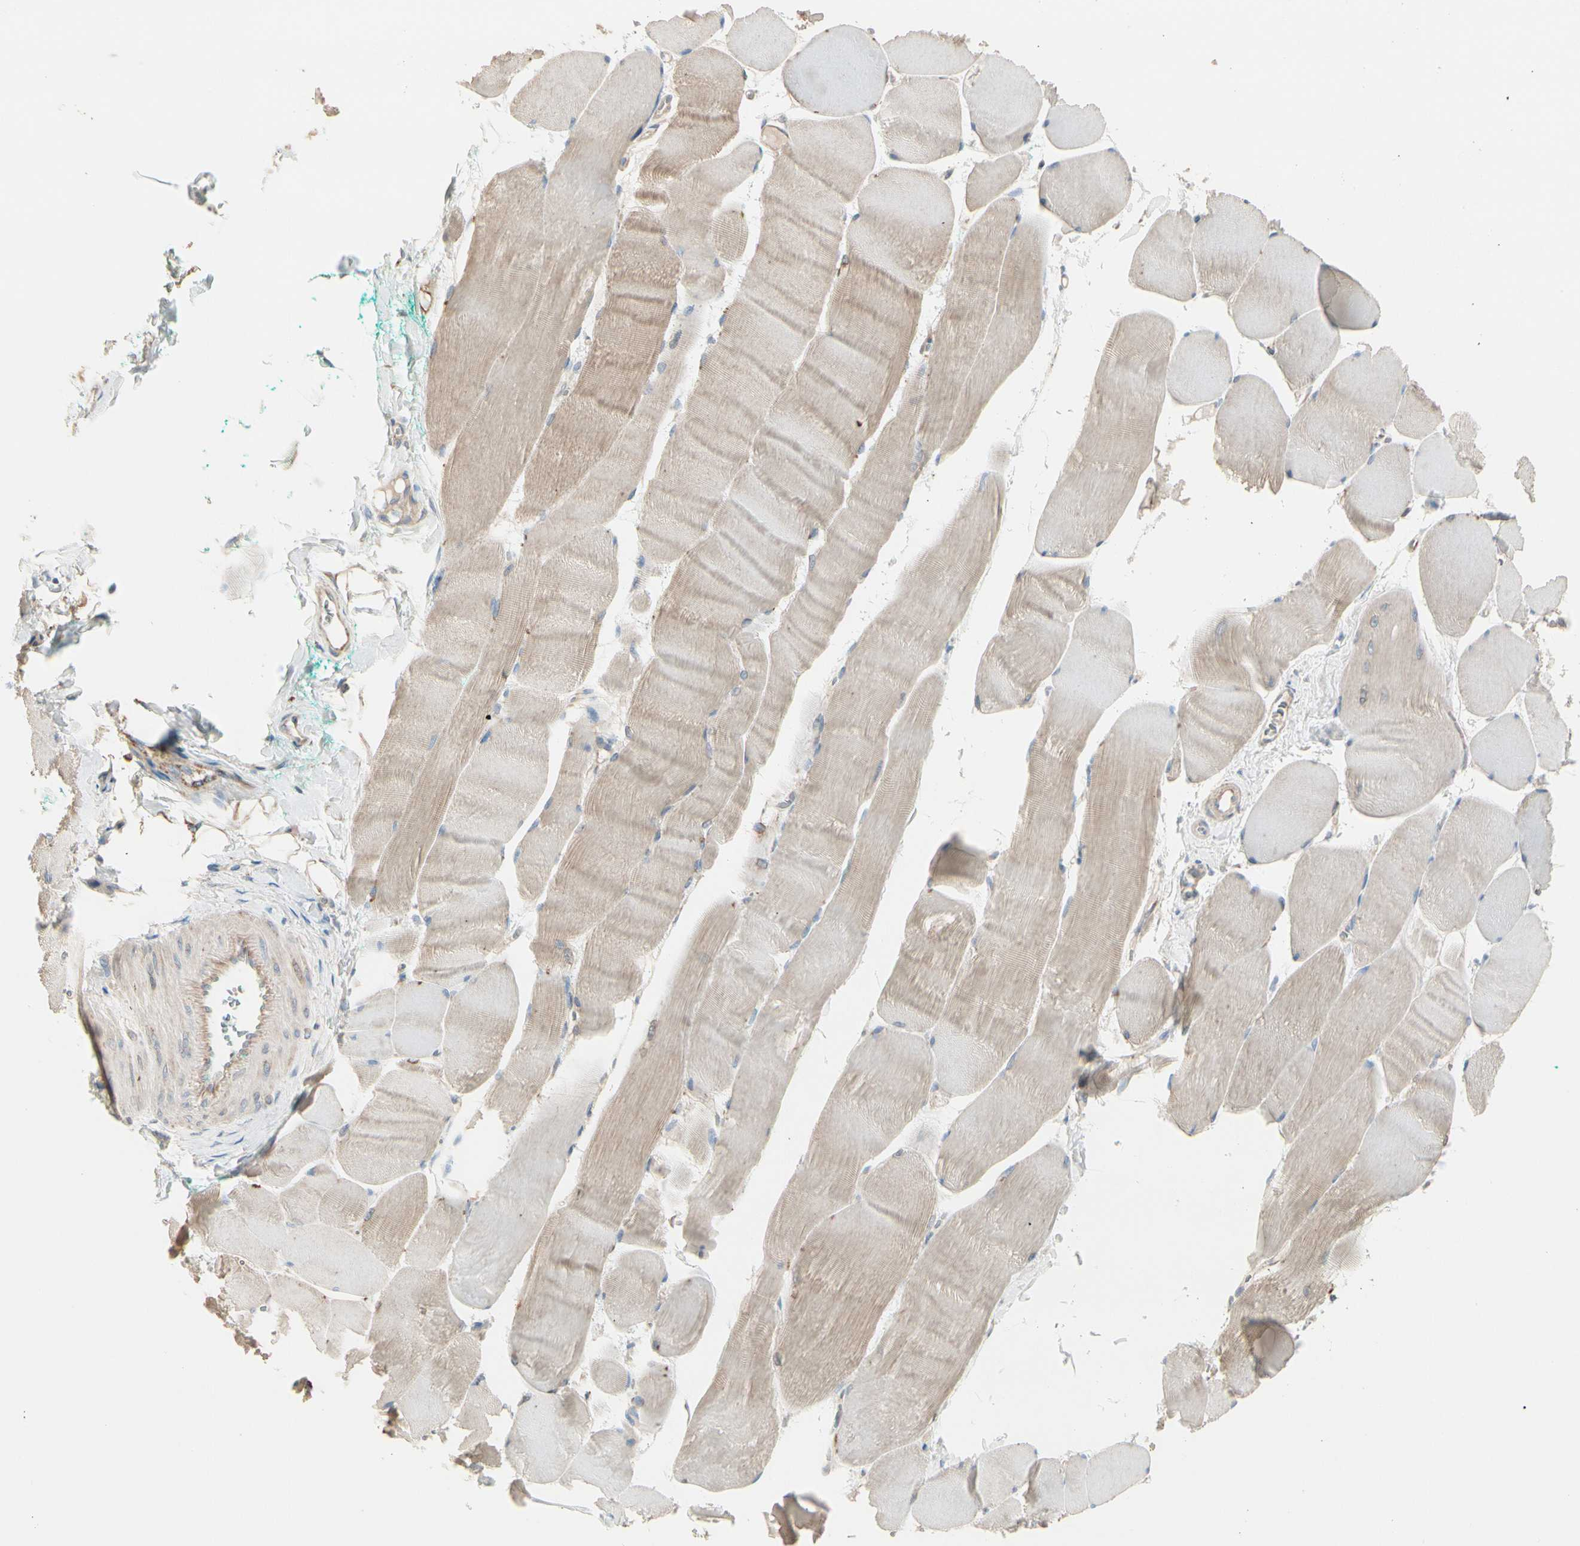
{"staining": {"intensity": "weak", "quantity": ">75%", "location": "cytoplasmic/membranous"}, "tissue": "skeletal muscle", "cell_type": "Myocytes", "image_type": "normal", "snomed": [{"axis": "morphology", "description": "Normal tissue, NOS"}, {"axis": "morphology", "description": "Squamous cell carcinoma, NOS"}, {"axis": "topography", "description": "Skeletal muscle"}], "caption": "There is low levels of weak cytoplasmic/membranous expression in myocytes of benign skeletal muscle, as demonstrated by immunohistochemical staining (brown color).", "gene": "EPHA3", "patient": {"sex": "male", "age": 51}}